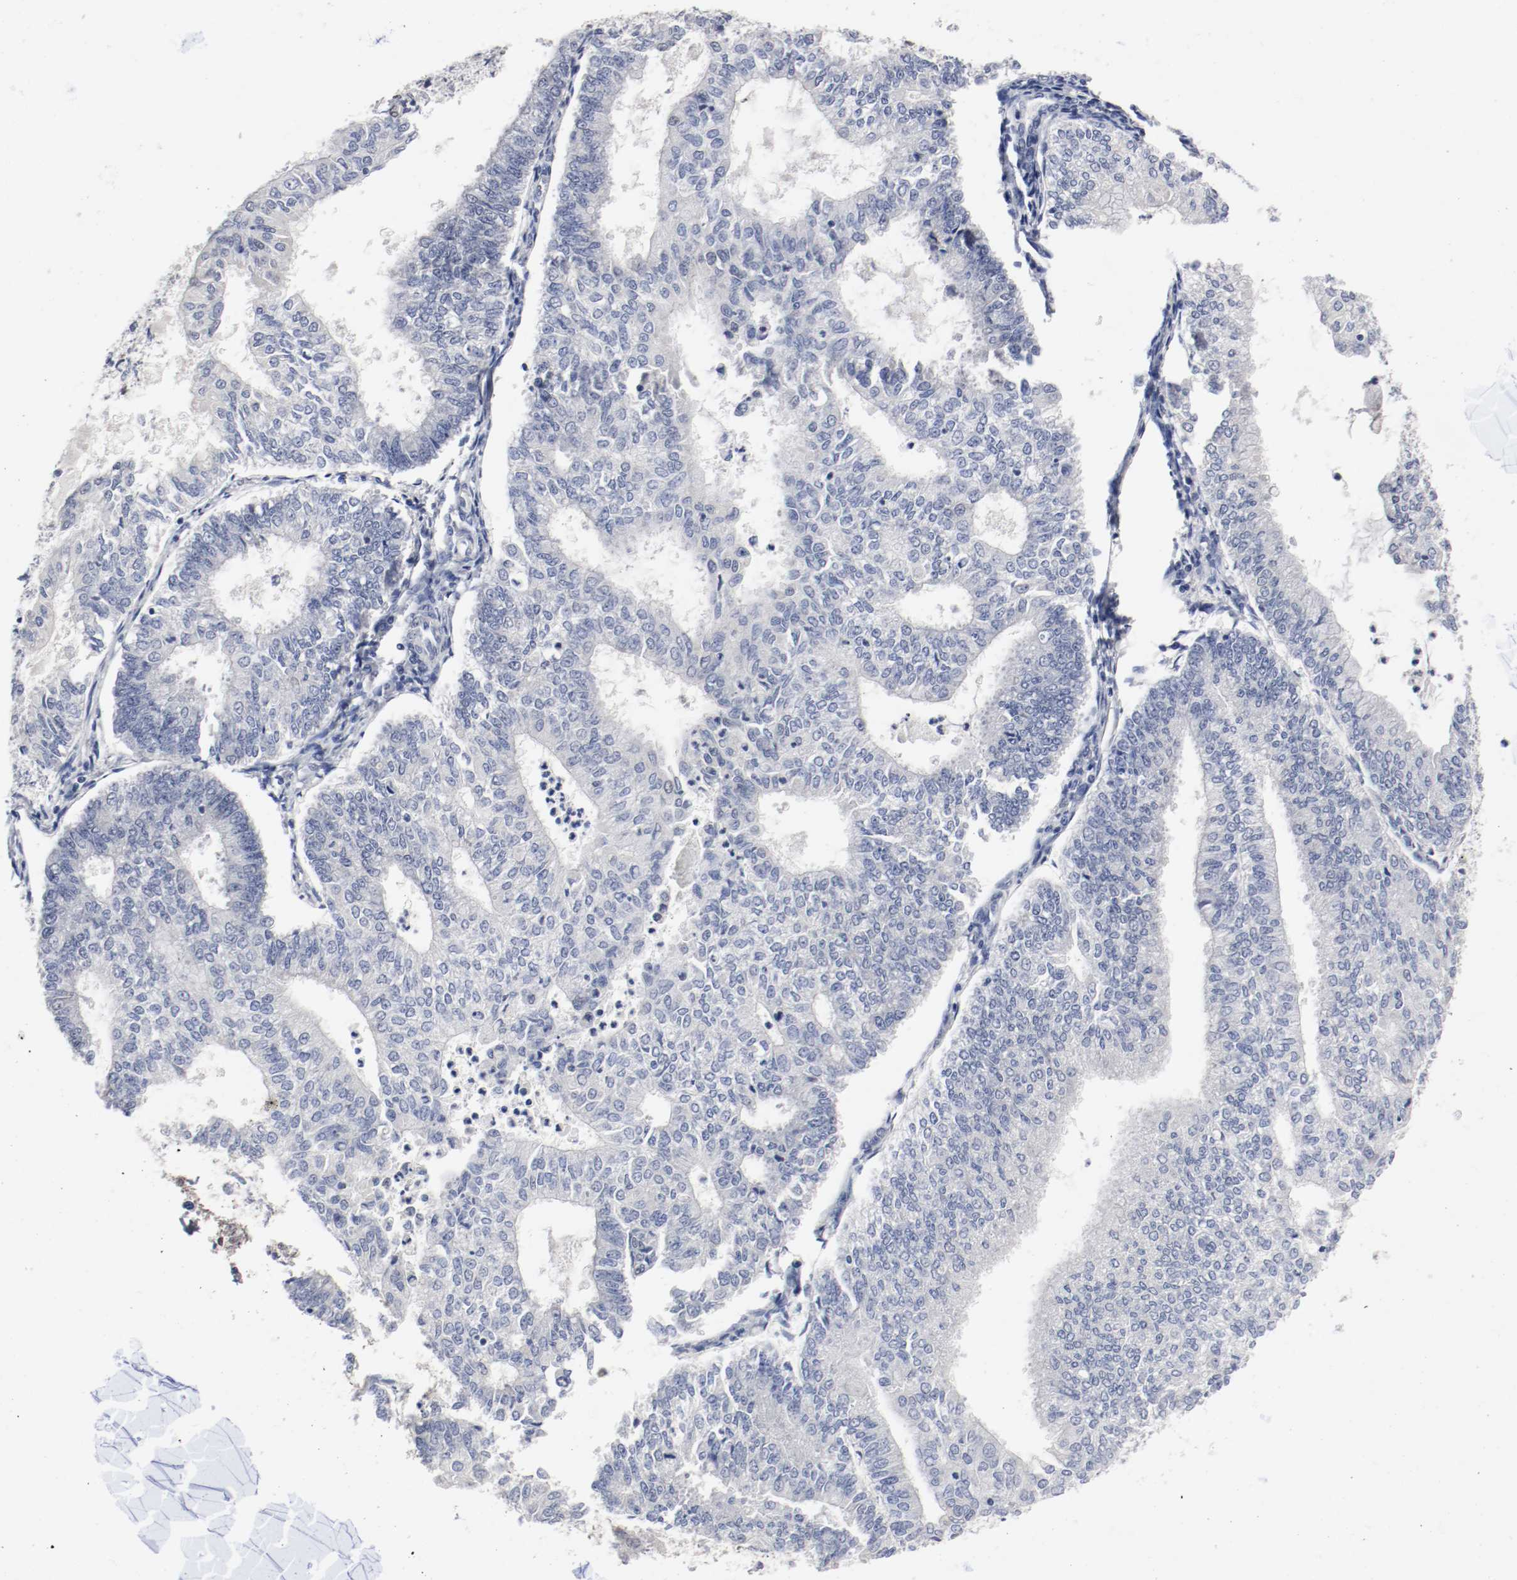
{"staining": {"intensity": "negative", "quantity": "none", "location": "none"}, "tissue": "endometrial cancer", "cell_type": "Tumor cells", "image_type": "cancer", "snomed": [{"axis": "morphology", "description": "Adenocarcinoma, NOS"}, {"axis": "topography", "description": "Endometrium"}], "caption": "Image shows no significant protein staining in tumor cells of adenocarcinoma (endometrial).", "gene": "FOSL2", "patient": {"sex": "female", "age": 59}}